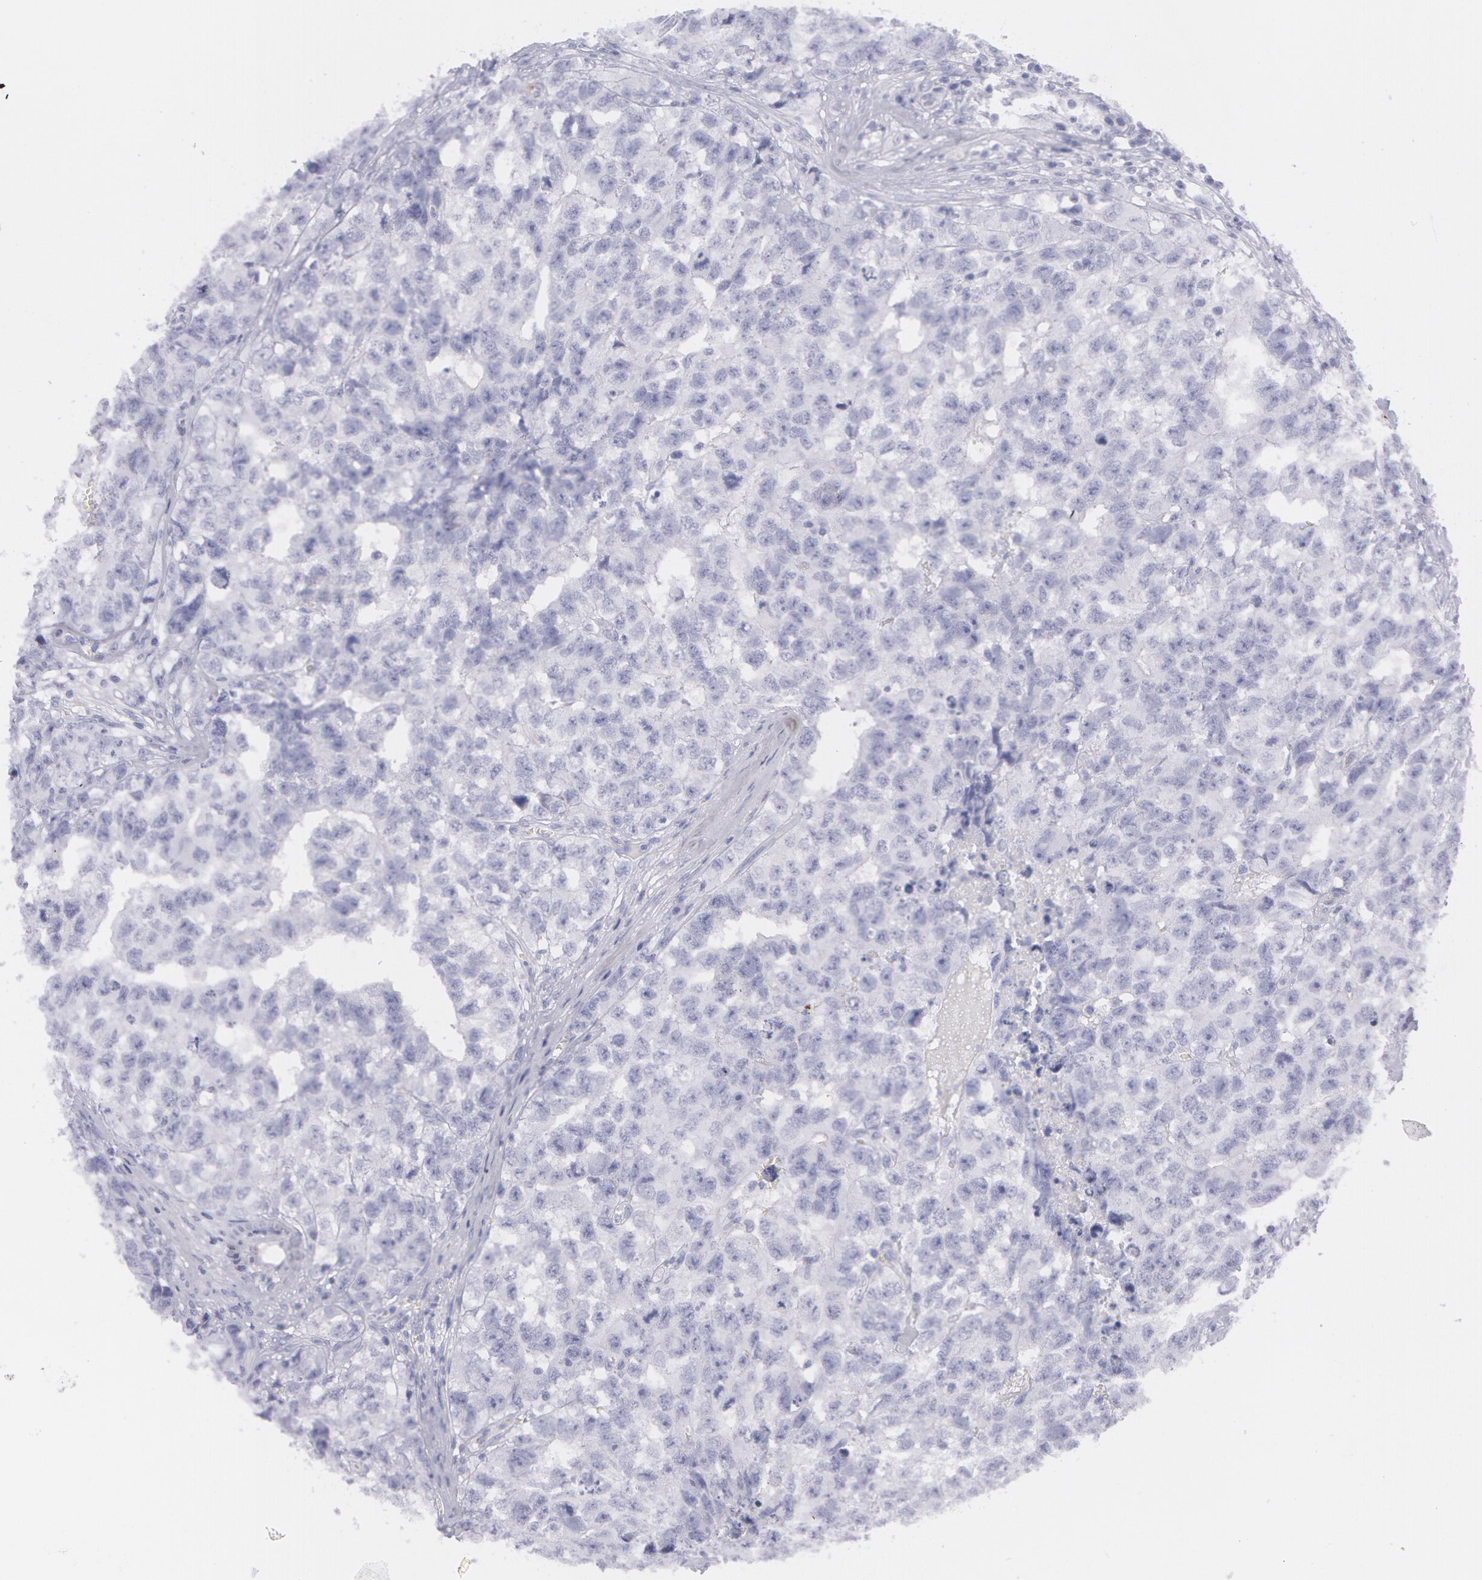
{"staining": {"intensity": "negative", "quantity": "none", "location": "none"}, "tissue": "testis cancer", "cell_type": "Tumor cells", "image_type": "cancer", "snomed": [{"axis": "morphology", "description": "Carcinoma, Embryonal, NOS"}, {"axis": "topography", "description": "Testis"}], "caption": "This is an IHC image of human testis embryonal carcinoma. There is no staining in tumor cells.", "gene": "AMACR", "patient": {"sex": "male", "age": 31}}